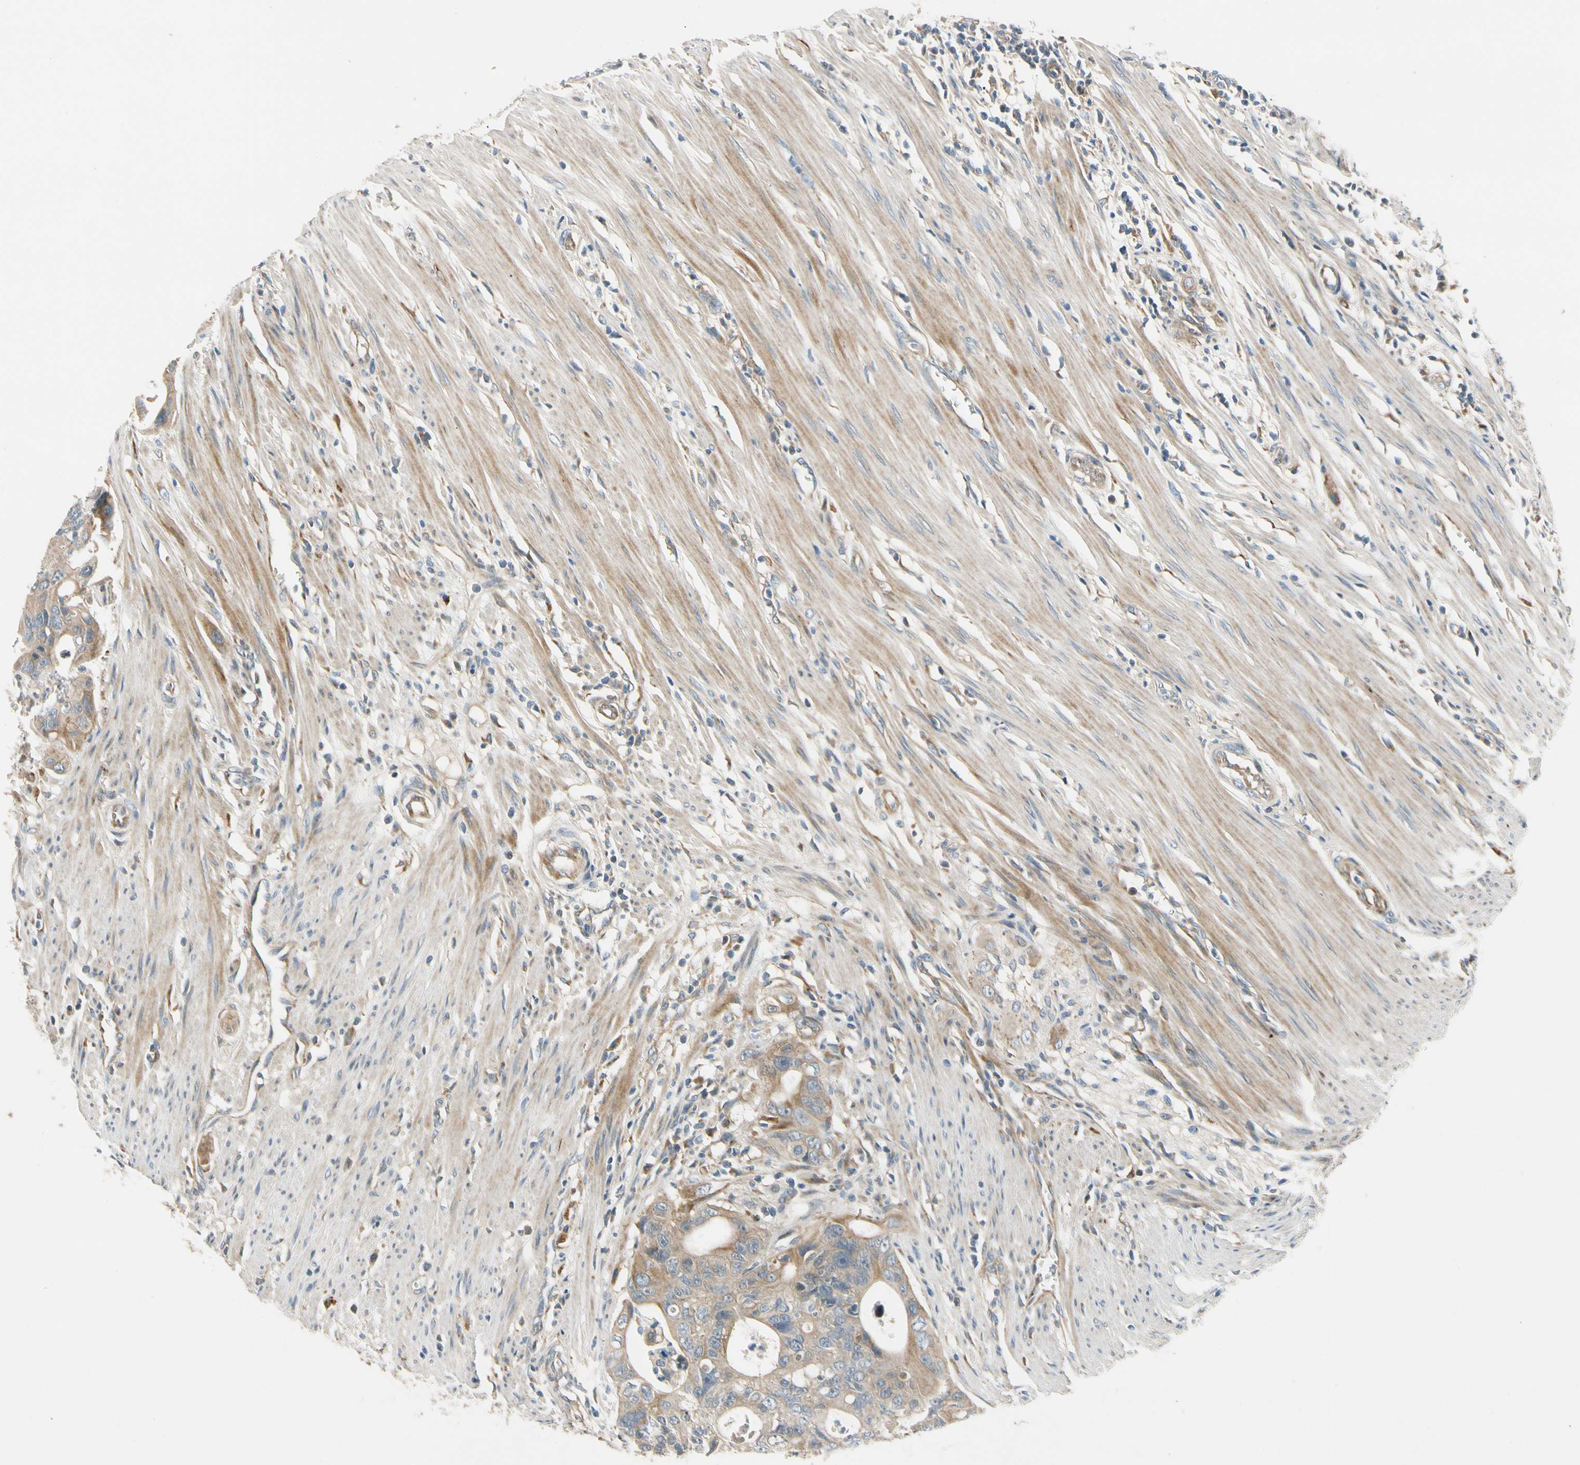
{"staining": {"intensity": "moderate", "quantity": ">75%", "location": "cytoplasmic/membranous"}, "tissue": "colorectal cancer", "cell_type": "Tumor cells", "image_type": "cancer", "snomed": [{"axis": "morphology", "description": "Adenocarcinoma, NOS"}, {"axis": "topography", "description": "Colon"}], "caption": "Colorectal cancer (adenocarcinoma) stained with immunohistochemistry (IHC) reveals moderate cytoplasmic/membranous expression in about >75% of tumor cells.", "gene": "MST1R", "patient": {"sex": "female", "age": 57}}